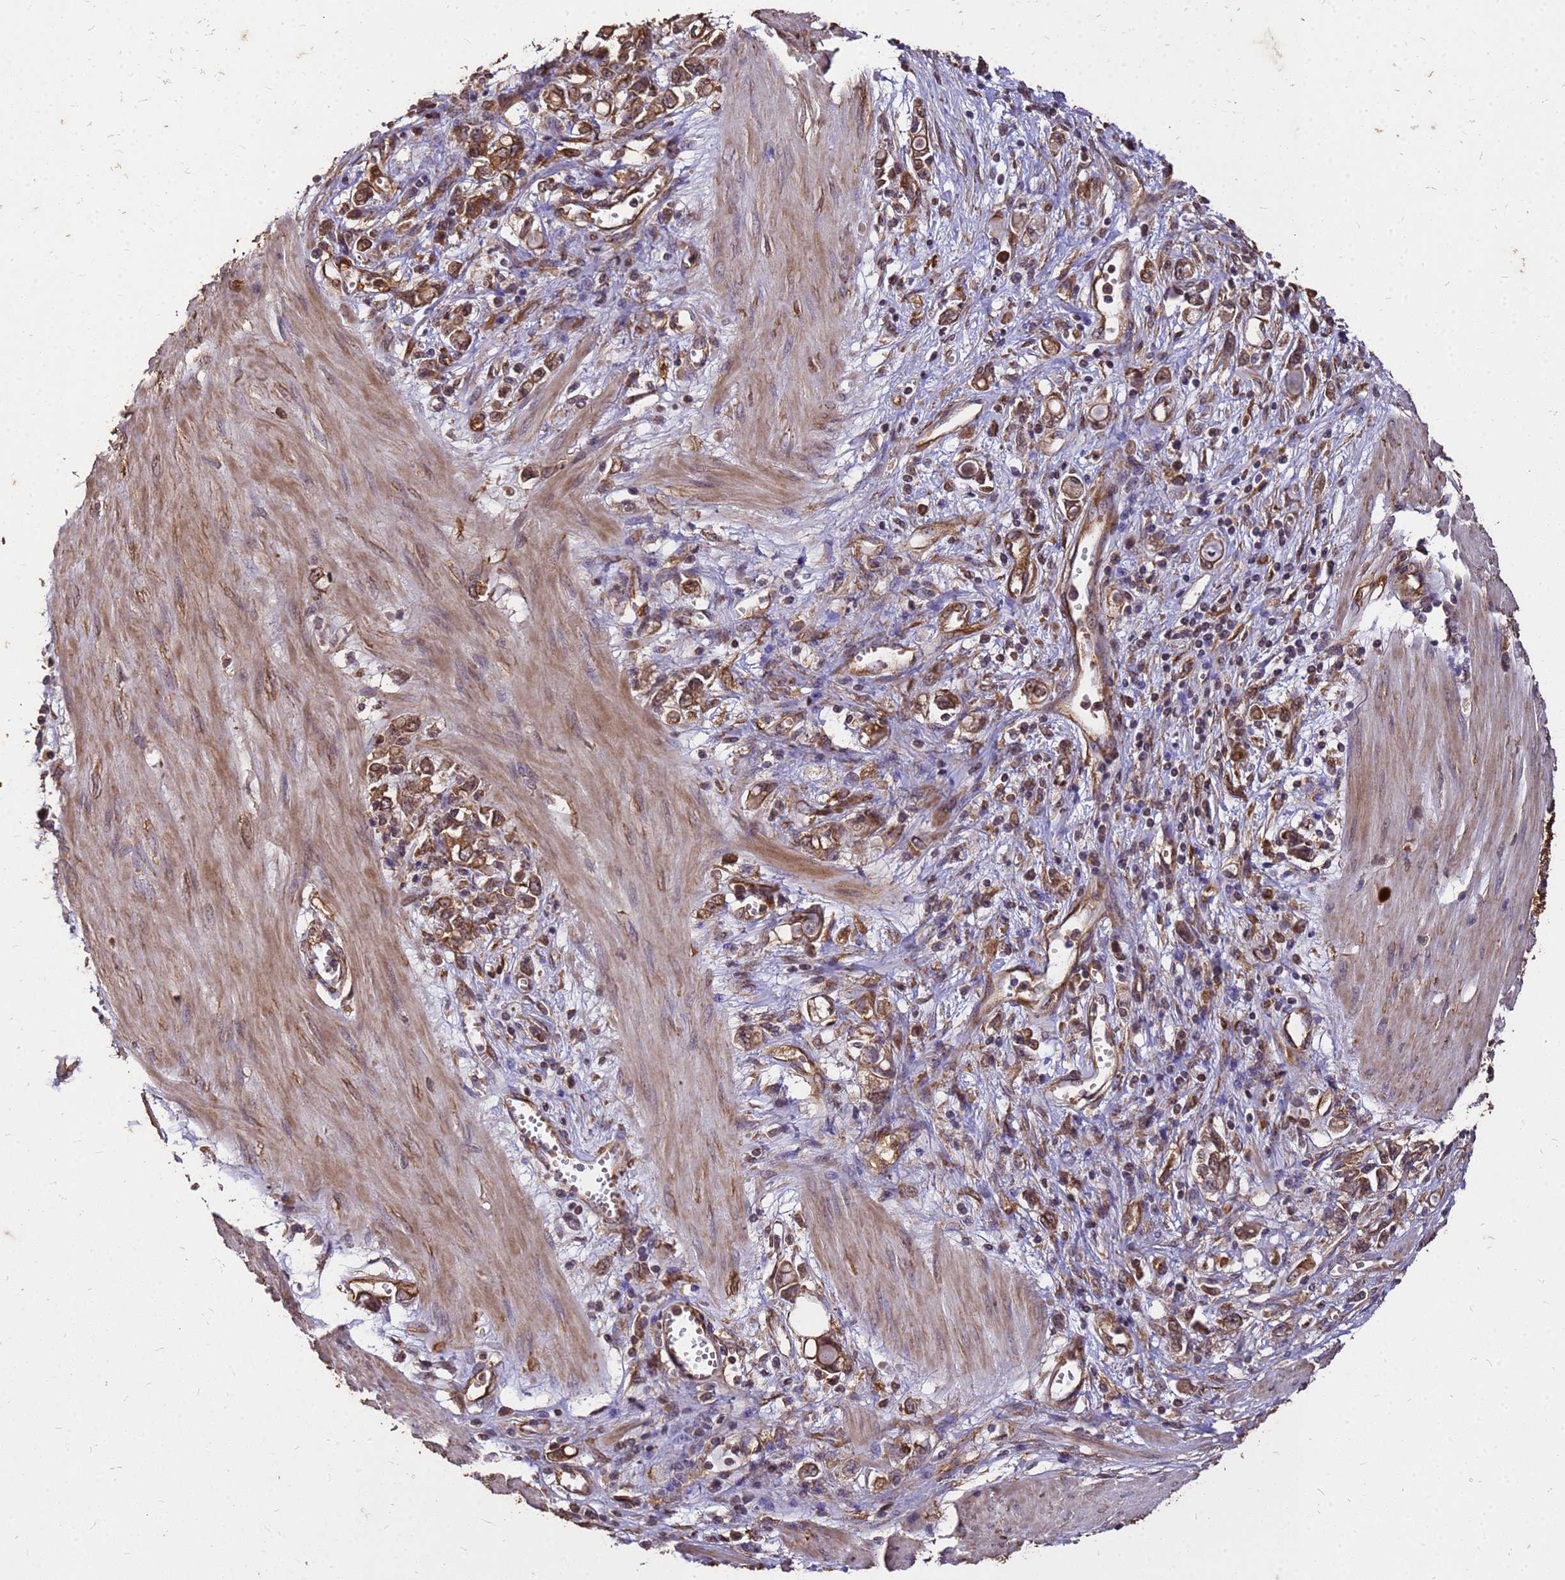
{"staining": {"intensity": "moderate", "quantity": ">75%", "location": "cytoplasmic/membranous"}, "tissue": "stomach cancer", "cell_type": "Tumor cells", "image_type": "cancer", "snomed": [{"axis": "morphology", "description": "Adenocarcinoma, NOS"}, {"axis": "topography", "description": "Stomach"}], "caption": "DAB immunohistochemical staining of stomach cancer (adenocarcinoma) reveals moderate cytoplasmic/membranous protein positivity in about >75% of tumor cells.", "gene": "ZNF618", "patient": {"sex": "female", "age": 76}}